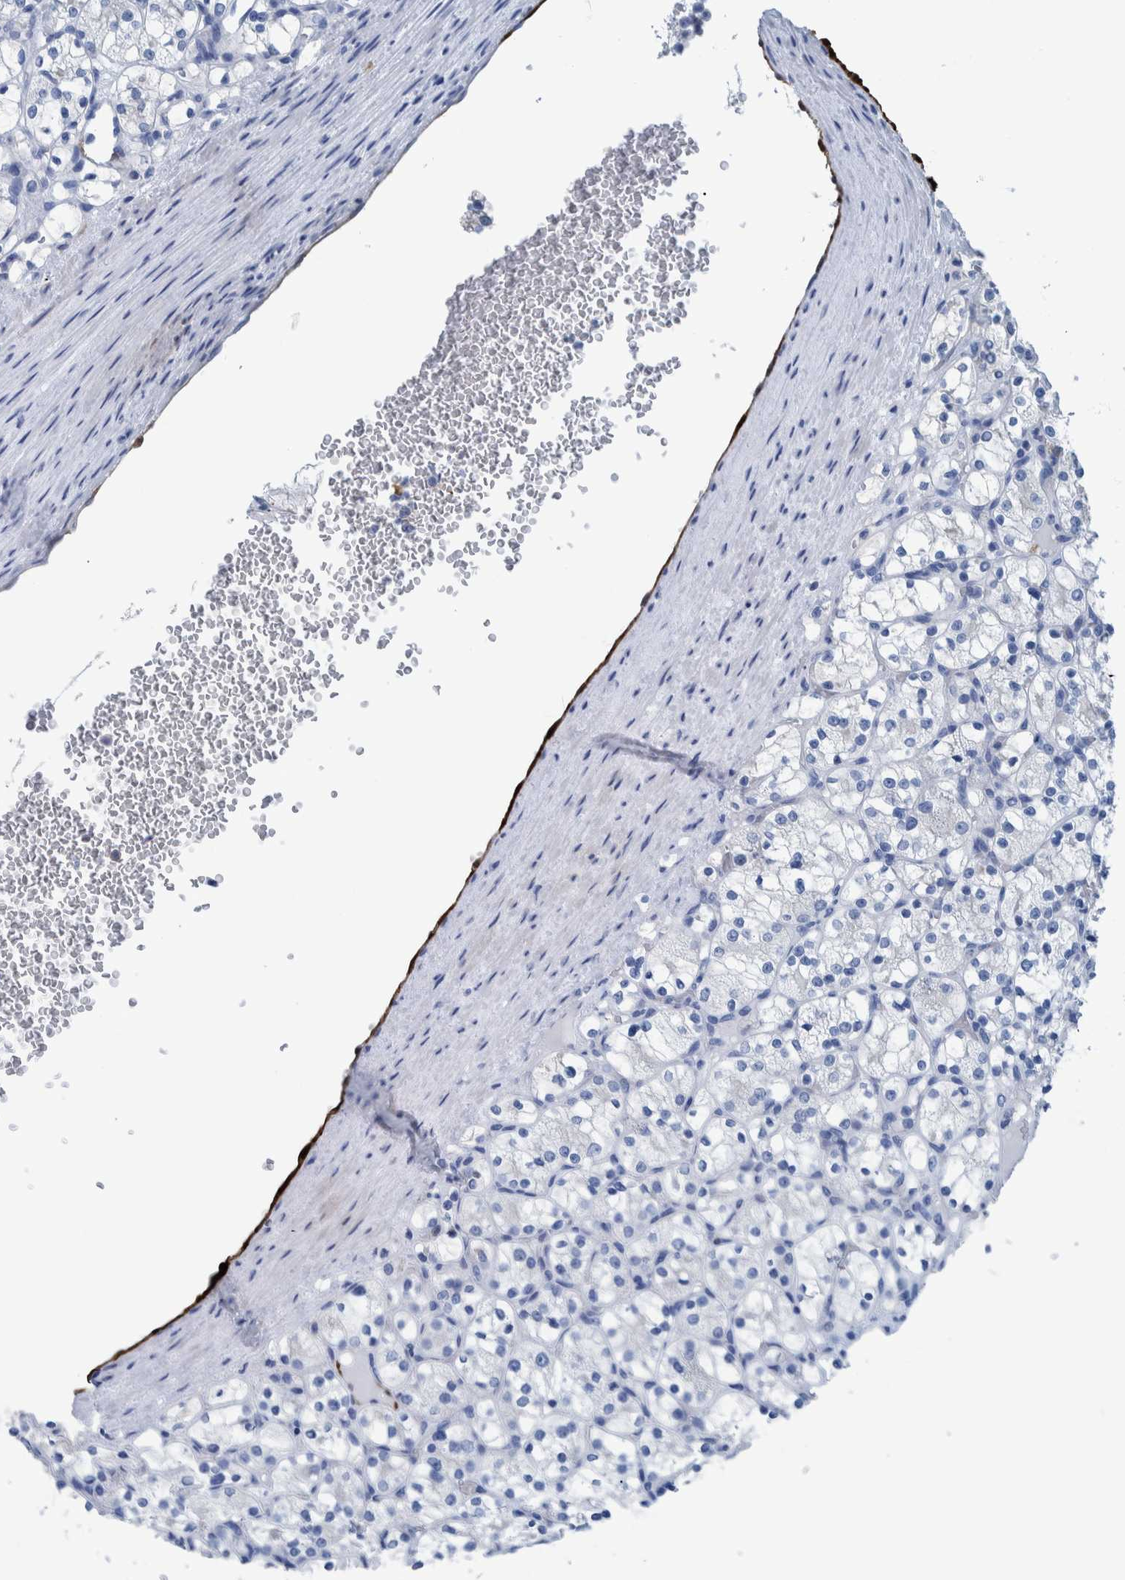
{"staining": {"intensity": "negative", "quantity": "none", "location": "none"}, "tissue": "renal cancer", "cell_type": "Tumor cells", "image_type": "cancer", "snomed": [{"axis": "morphology", "description": "Adenocarcinoma, NOS"}, {"axis": "topography", "description": "Kidney"}], "caption": "A histopathology image of renal adenocarcinoma stained for a protein demonstrates no brown staining in tumor cells.", "gene": "IDO1", "patient": {"sex": "female", "age": 69}}